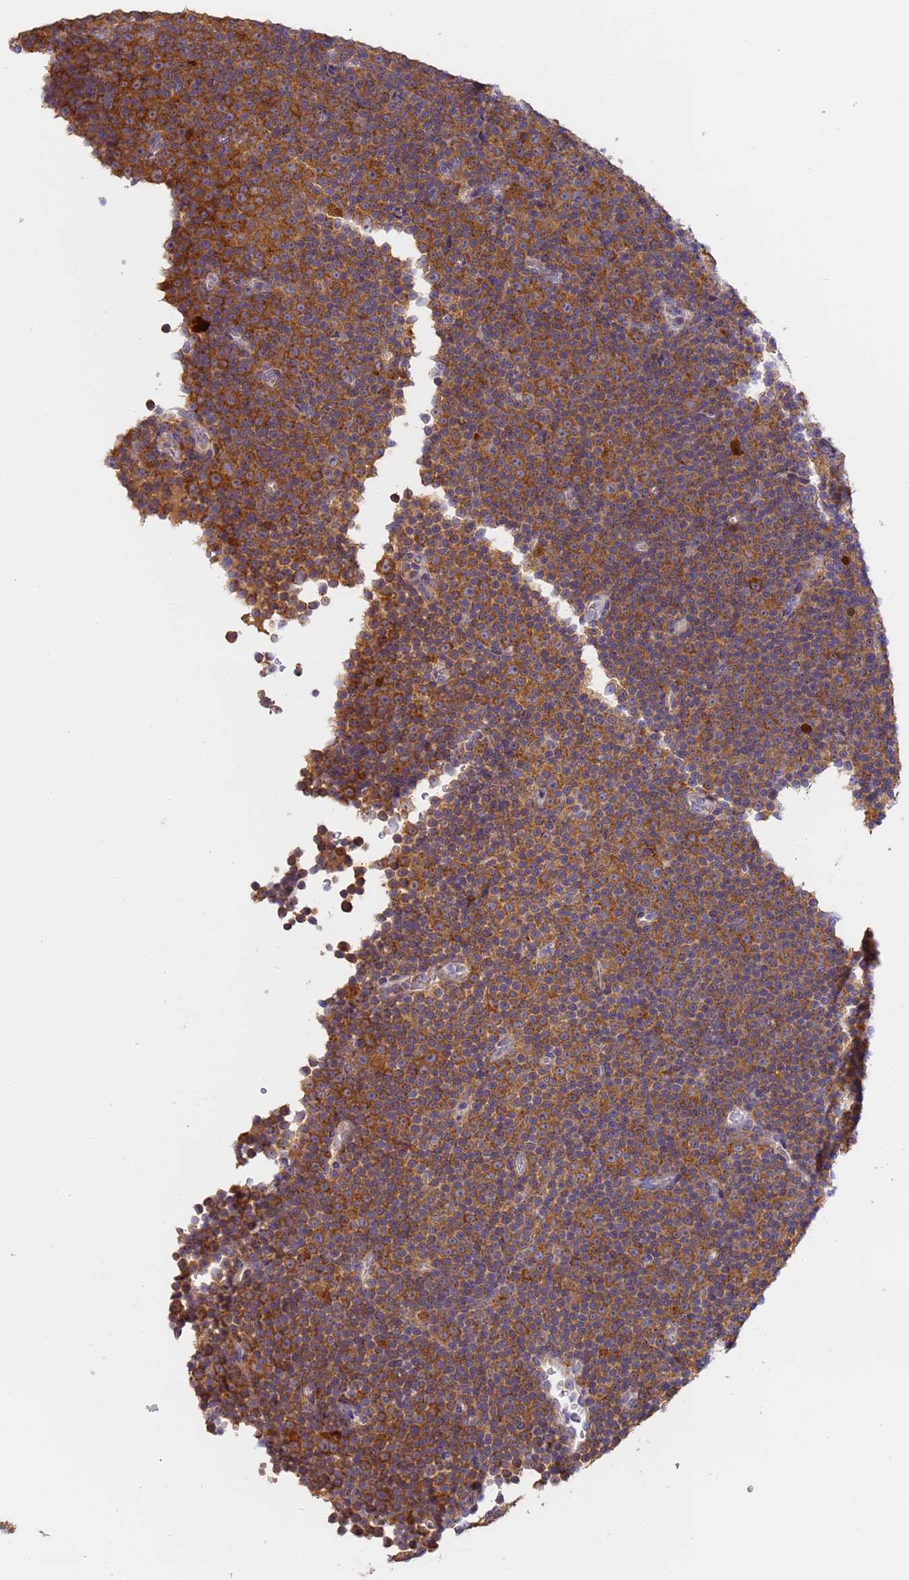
{"staining": {"intensity": "moderate", "quantity": ">75%", "location": "cytoplasmic/membranous"}, "tissue": "lymphoma", "cell_type": "Tumor cells", "image_type": "cancer", "snomed": [{"axis": "morphology", "description": "Malignant lymphoma, non-Hodgkin's type, Low grade"}, {"axis": "topography", "description": "Lymph node"}], "caption": "Malignant lymphoma, non-Hodgkin's type (low-grade) stained for a protein (brown) reveals moderate cytoplasmic/membranous positive staining in approximately >75% of tumor cells.", "gene": "M6PR", "patient": {"sex": "female", "age": 67}}